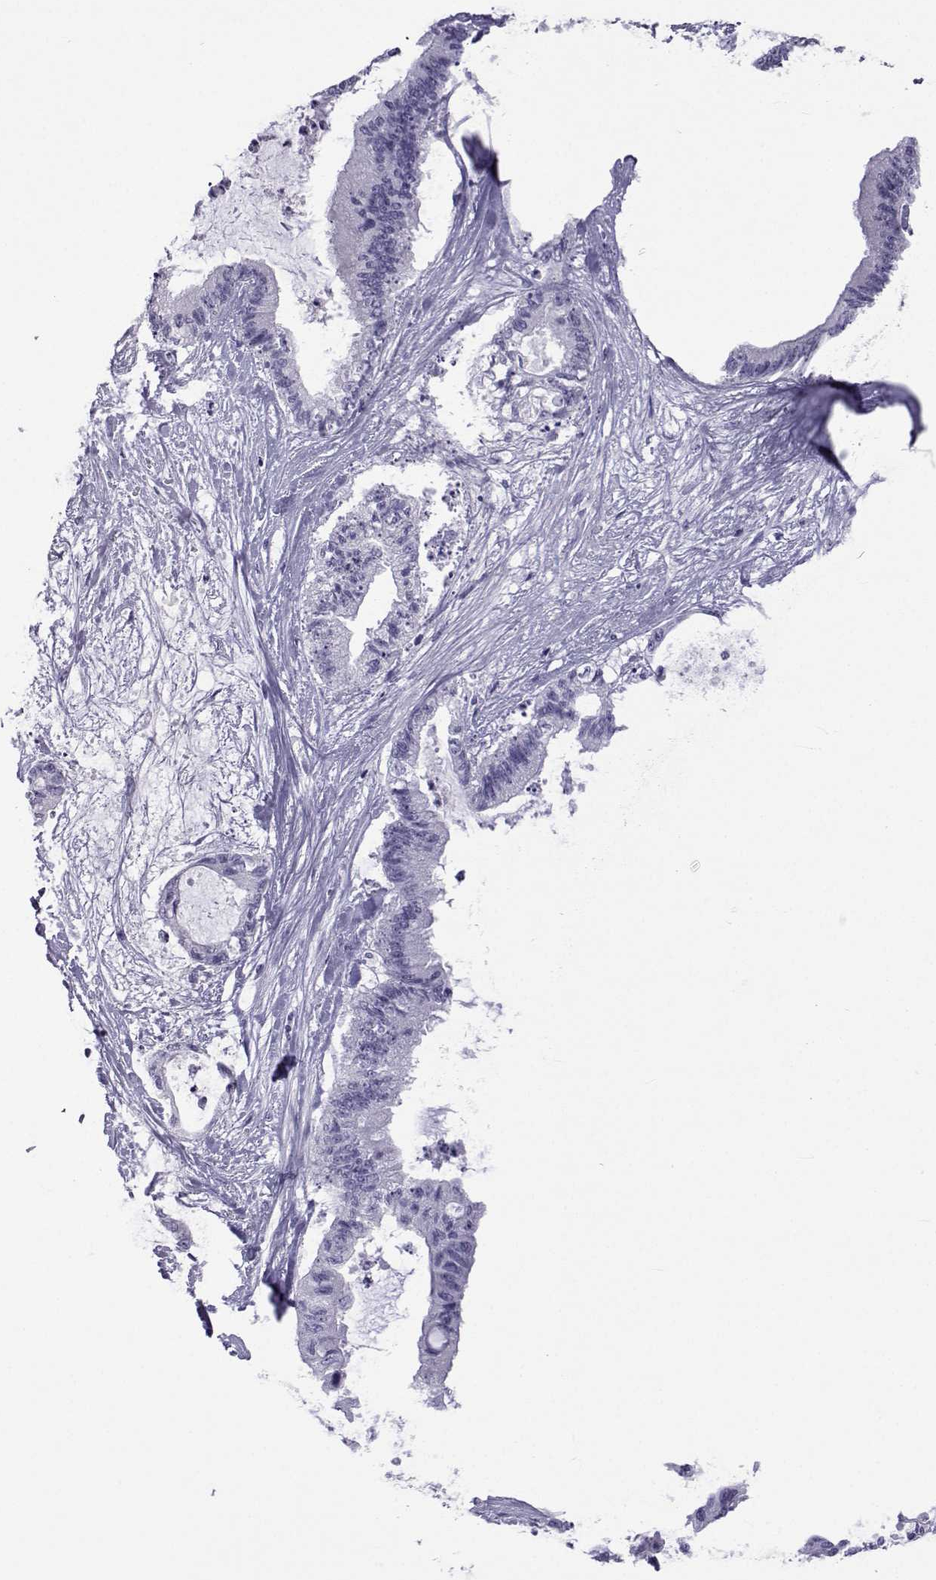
{"staining": {"intensity": "negative", "quantity": "none", "location": "none"}, "tissue": "liver cancer", "cell_type": "Tumor cells", "image_type": "cancer", "snomed": [{"axis": "morphology", "description": "Normal tissue, NOS"}, {"axis": "morphology", "description": "Cholangiocarcinoma"}, {"axis": "topography", "description": "Liver"}, {"axis": "topography", "description": "Peripheral nerve tissue"}], "caption": "Tumor cells show no significant protein positivity in liver cancer.", "gene": "ACTL7A", "patient": {"sex": "female", "age": 73}}